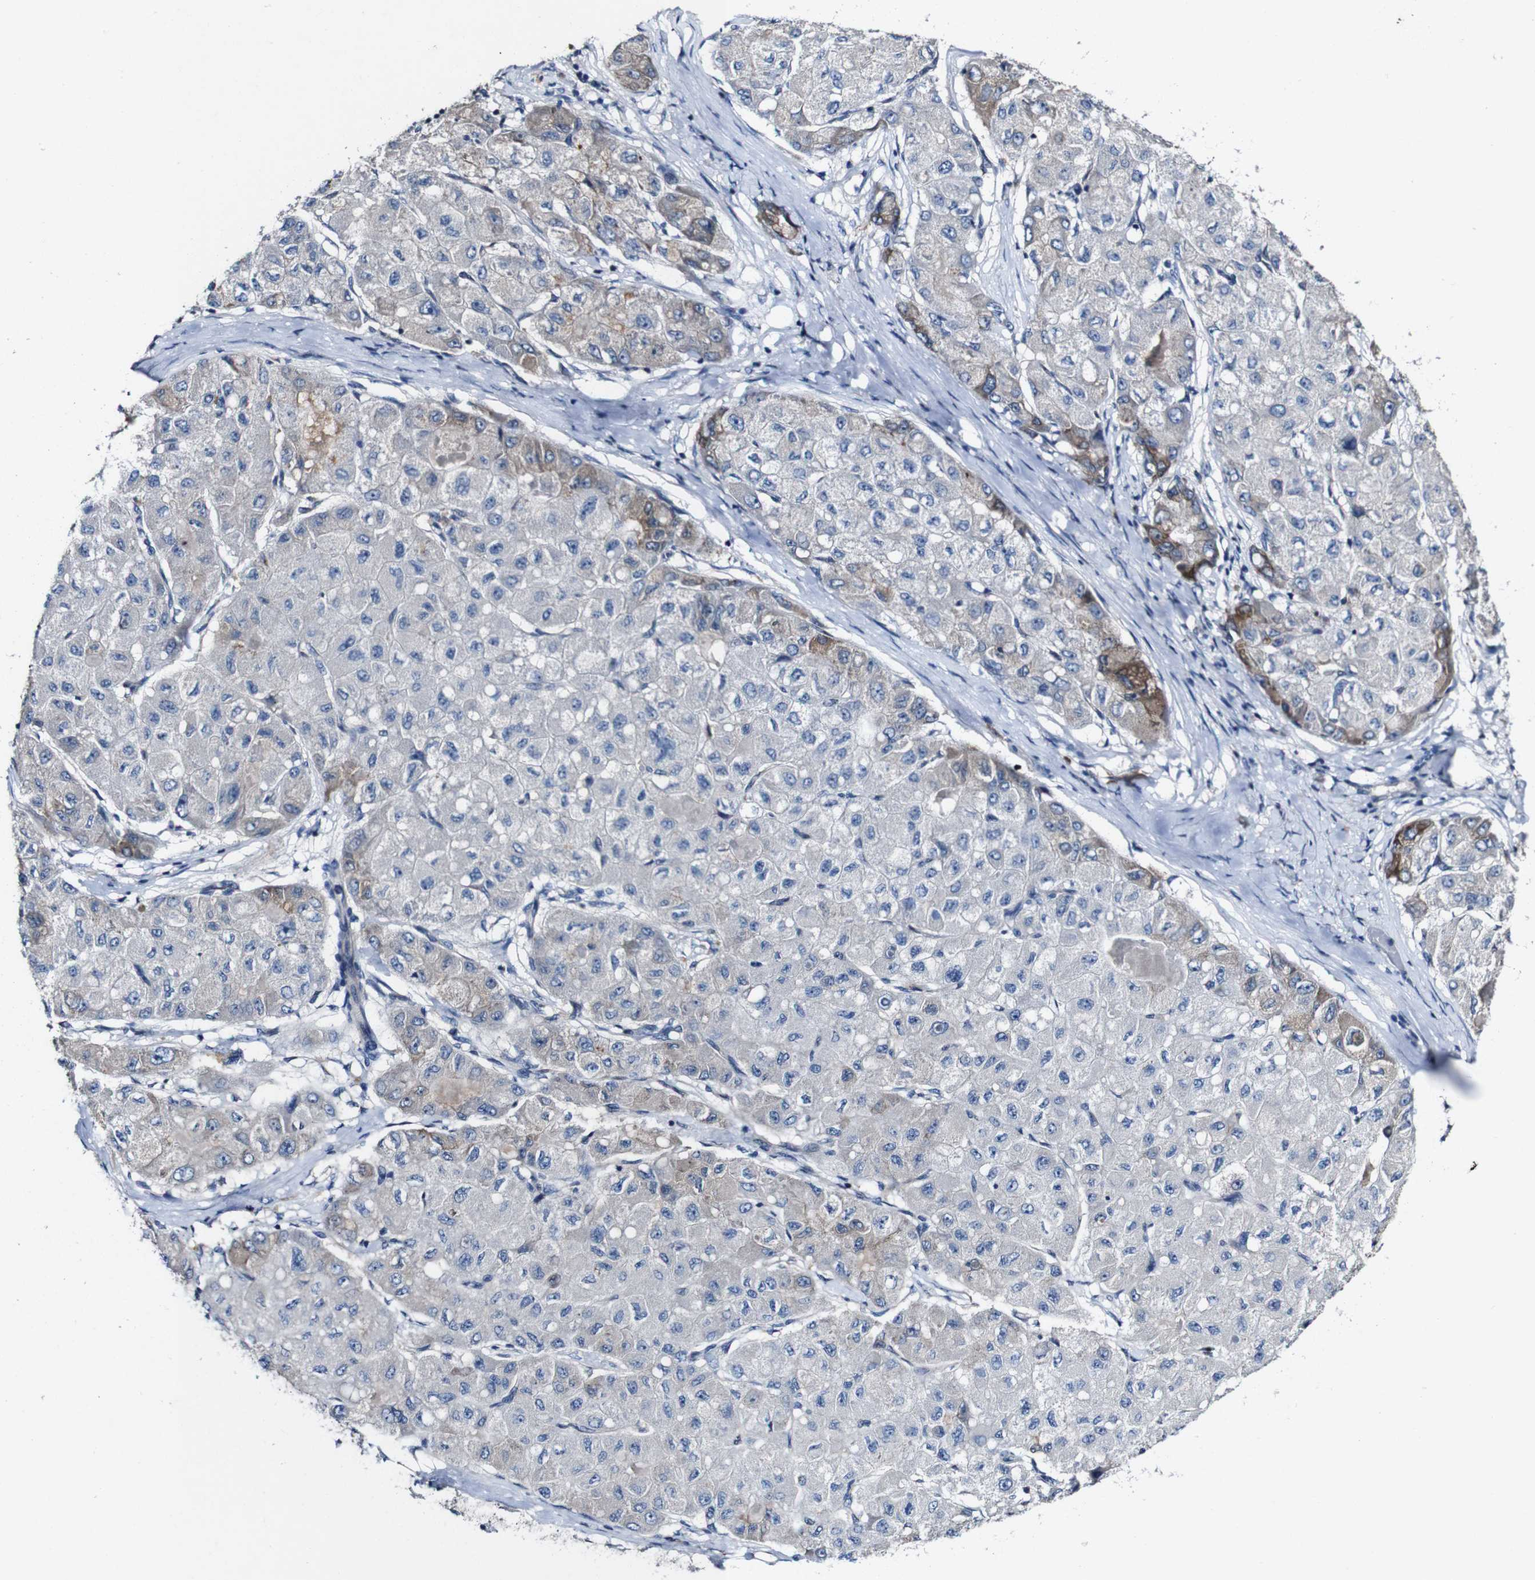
{"staining": {"intensity": "strong", "quantity": "<25%", "location": "cytoplasmic/membranous"}, "tissue": "liver cancer", "cell_type": "Tumor cells", "image_type": "cancer", "snomed": [{"axis": "morphology", "description": "Carcinoma, Hepatocellular, NOS"}, {"axis": "topography", "description": "Liver"}], "caption": "The photomicrograph displays immunohistochemical staining of liver hepatocellular carcinoma. There is strong cytoplasmic/membranous expression is present in about <25% of tumor cells. The staining is performed using DAB brown chromogen to label protein expression. The nuclei are counter-stained blue using hematoxylin.", "gene": "GRAMD1A", "patient": {"sex": "male", "age": 80}}